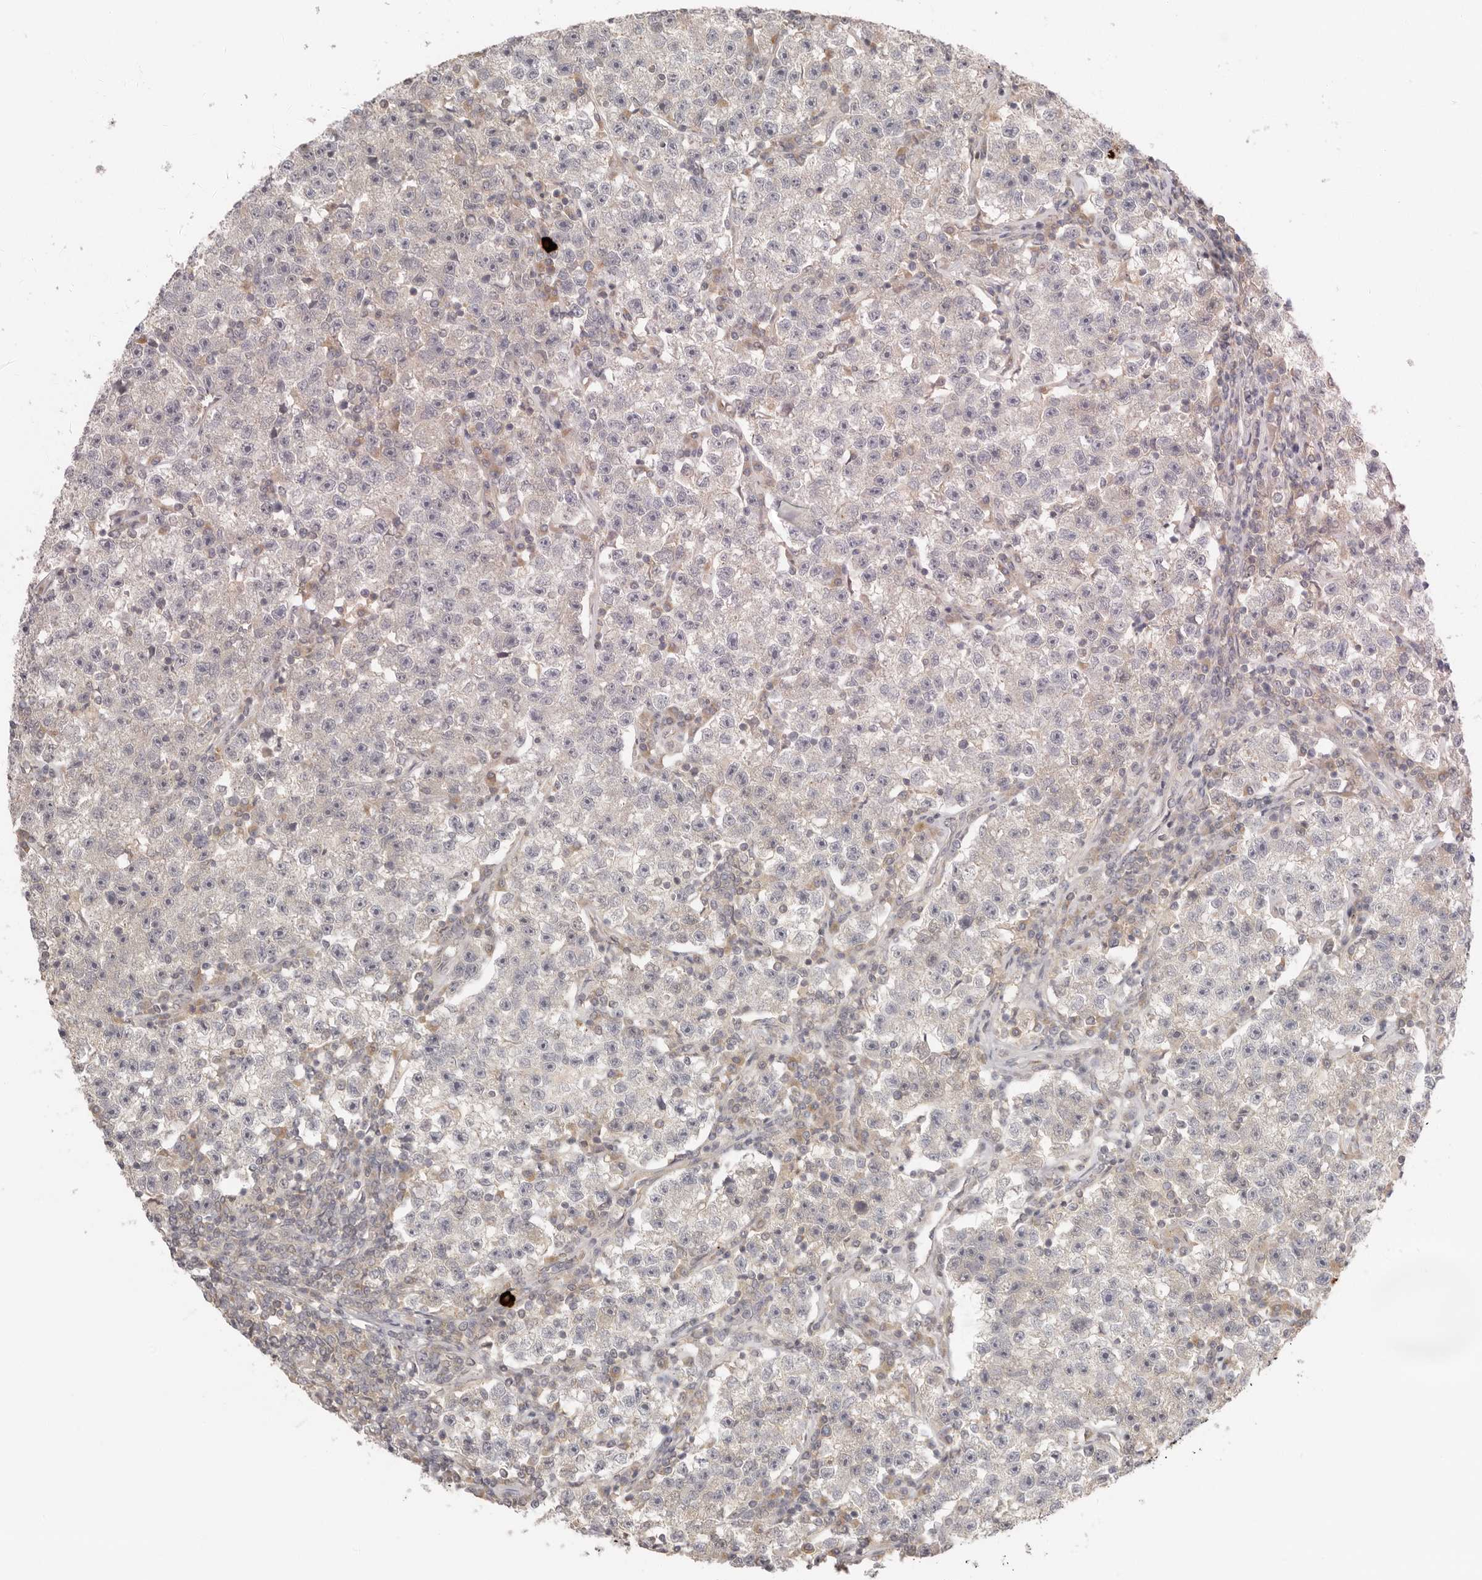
{"staining": {"intensity": "negative", "quantity": "none", "location": "none"}, "tissue": "testis cancer", "cell_type": "Tumor cells", "image_type": "cancer", "snomed": [{"axis": "morphology", "description": "Seminoma, NOS"}, {"axis": "topography", "description": "Testis"}], "caption": "A high-resolution histopathology image shows immunohistochemistry (IHC) staining of testis cancer (seminoma), which exhibits no significant staining in tumor cells. (DAB (3,3'-diaminobenzidine) immunohistochemistry (IHC), high magnification).", "gene": "AHDC1", "patient": {"sex": "male", "age": 22}}